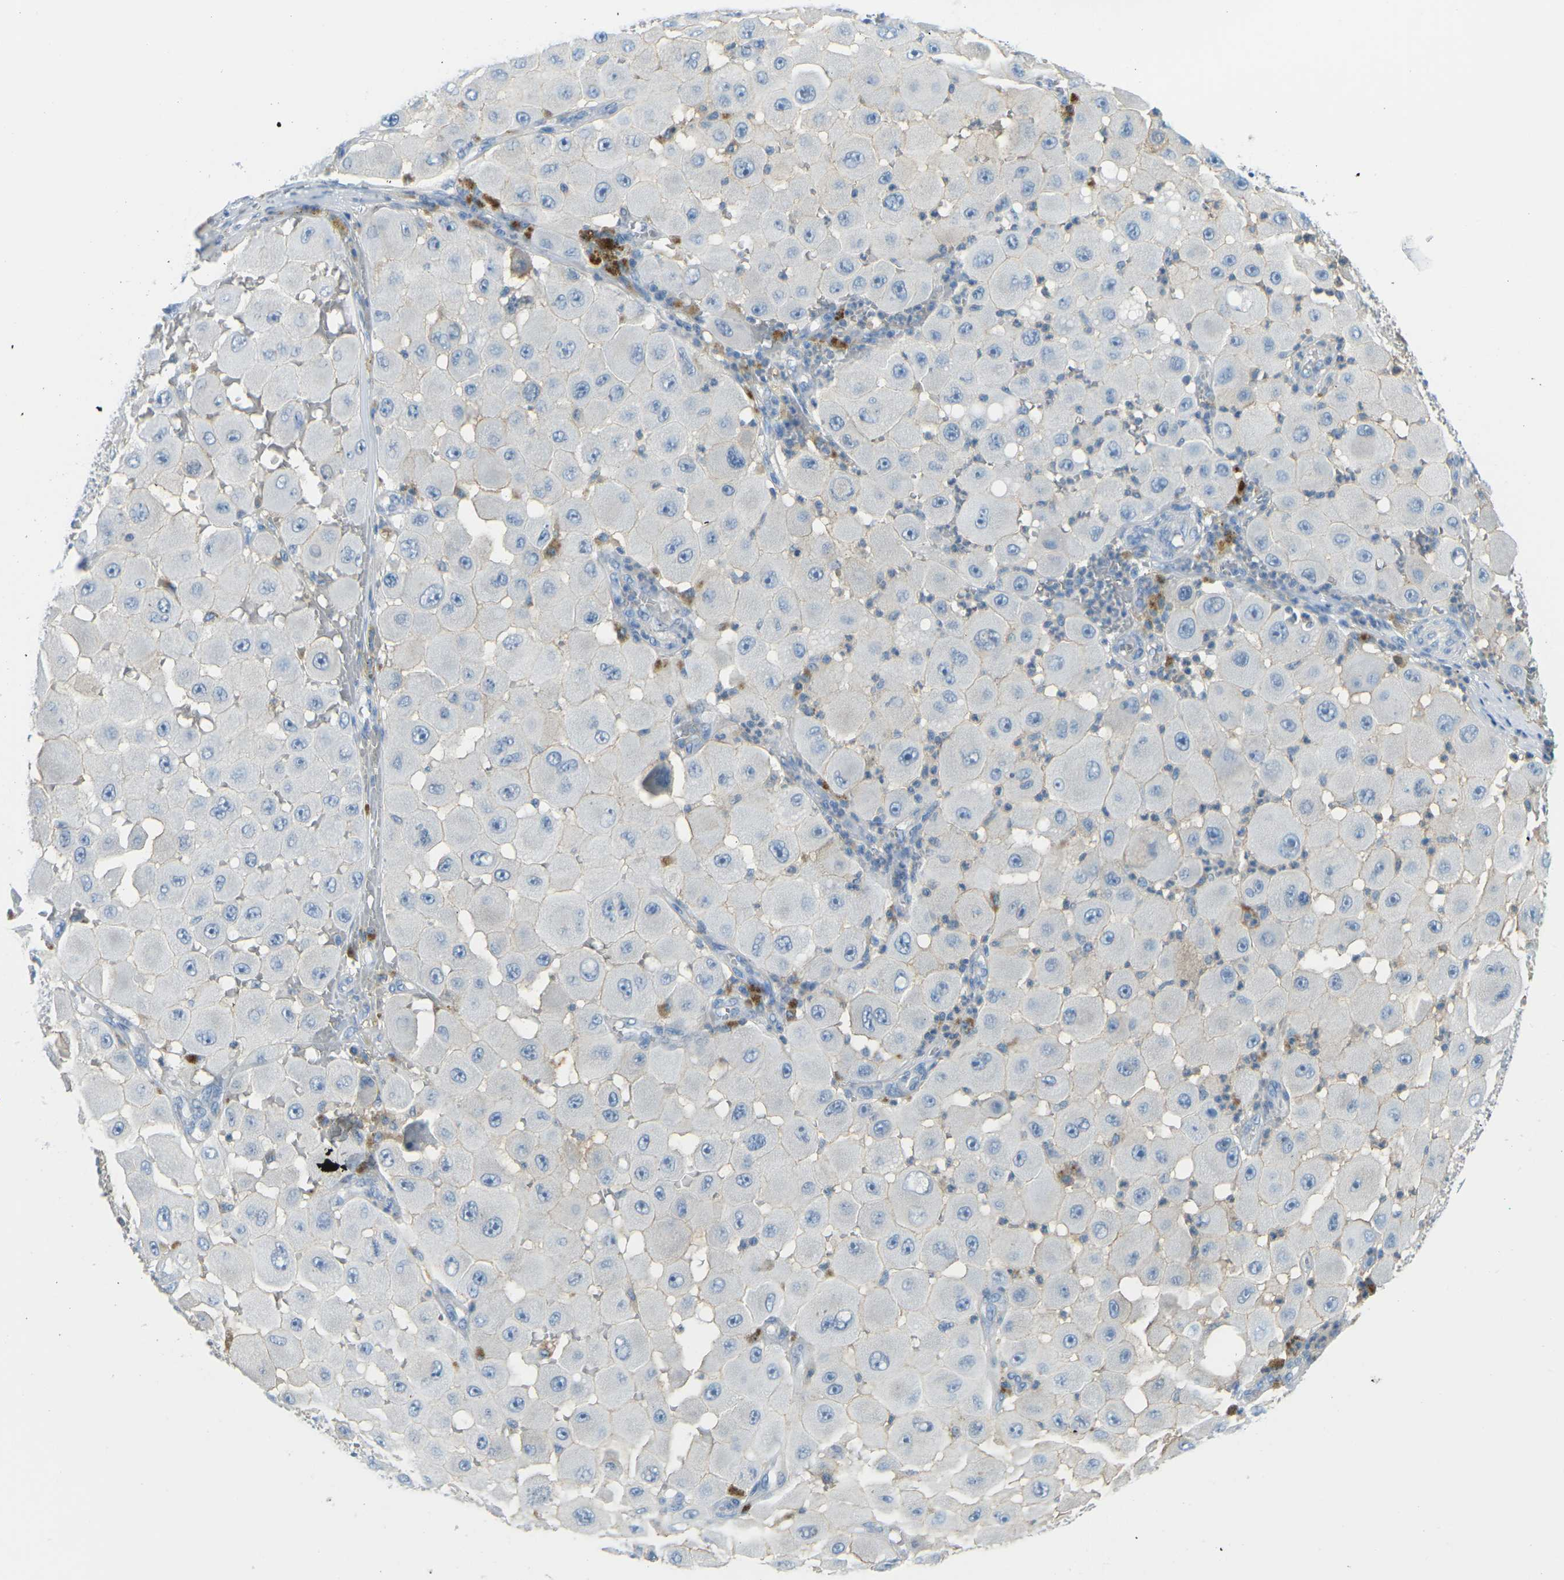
{"staining": {"intensity": "negative", "quantity": "none", "location": "none"}, "tissue": "melanoma", "cell_type": "Tumor cells", "image_type": "cancer", "snomed": [{"axis": "morphology", "description": "Malignant melanoma, NOS"}, {"axis": "topography", "description": "Skin"}], "caption": "This is a micrograph of immunohistochemistry (IHC) staining of melanoma, which shows no positivity in tumor cells.", "gene": "CD47", "patient": {"sex": "female", "age": 81}}